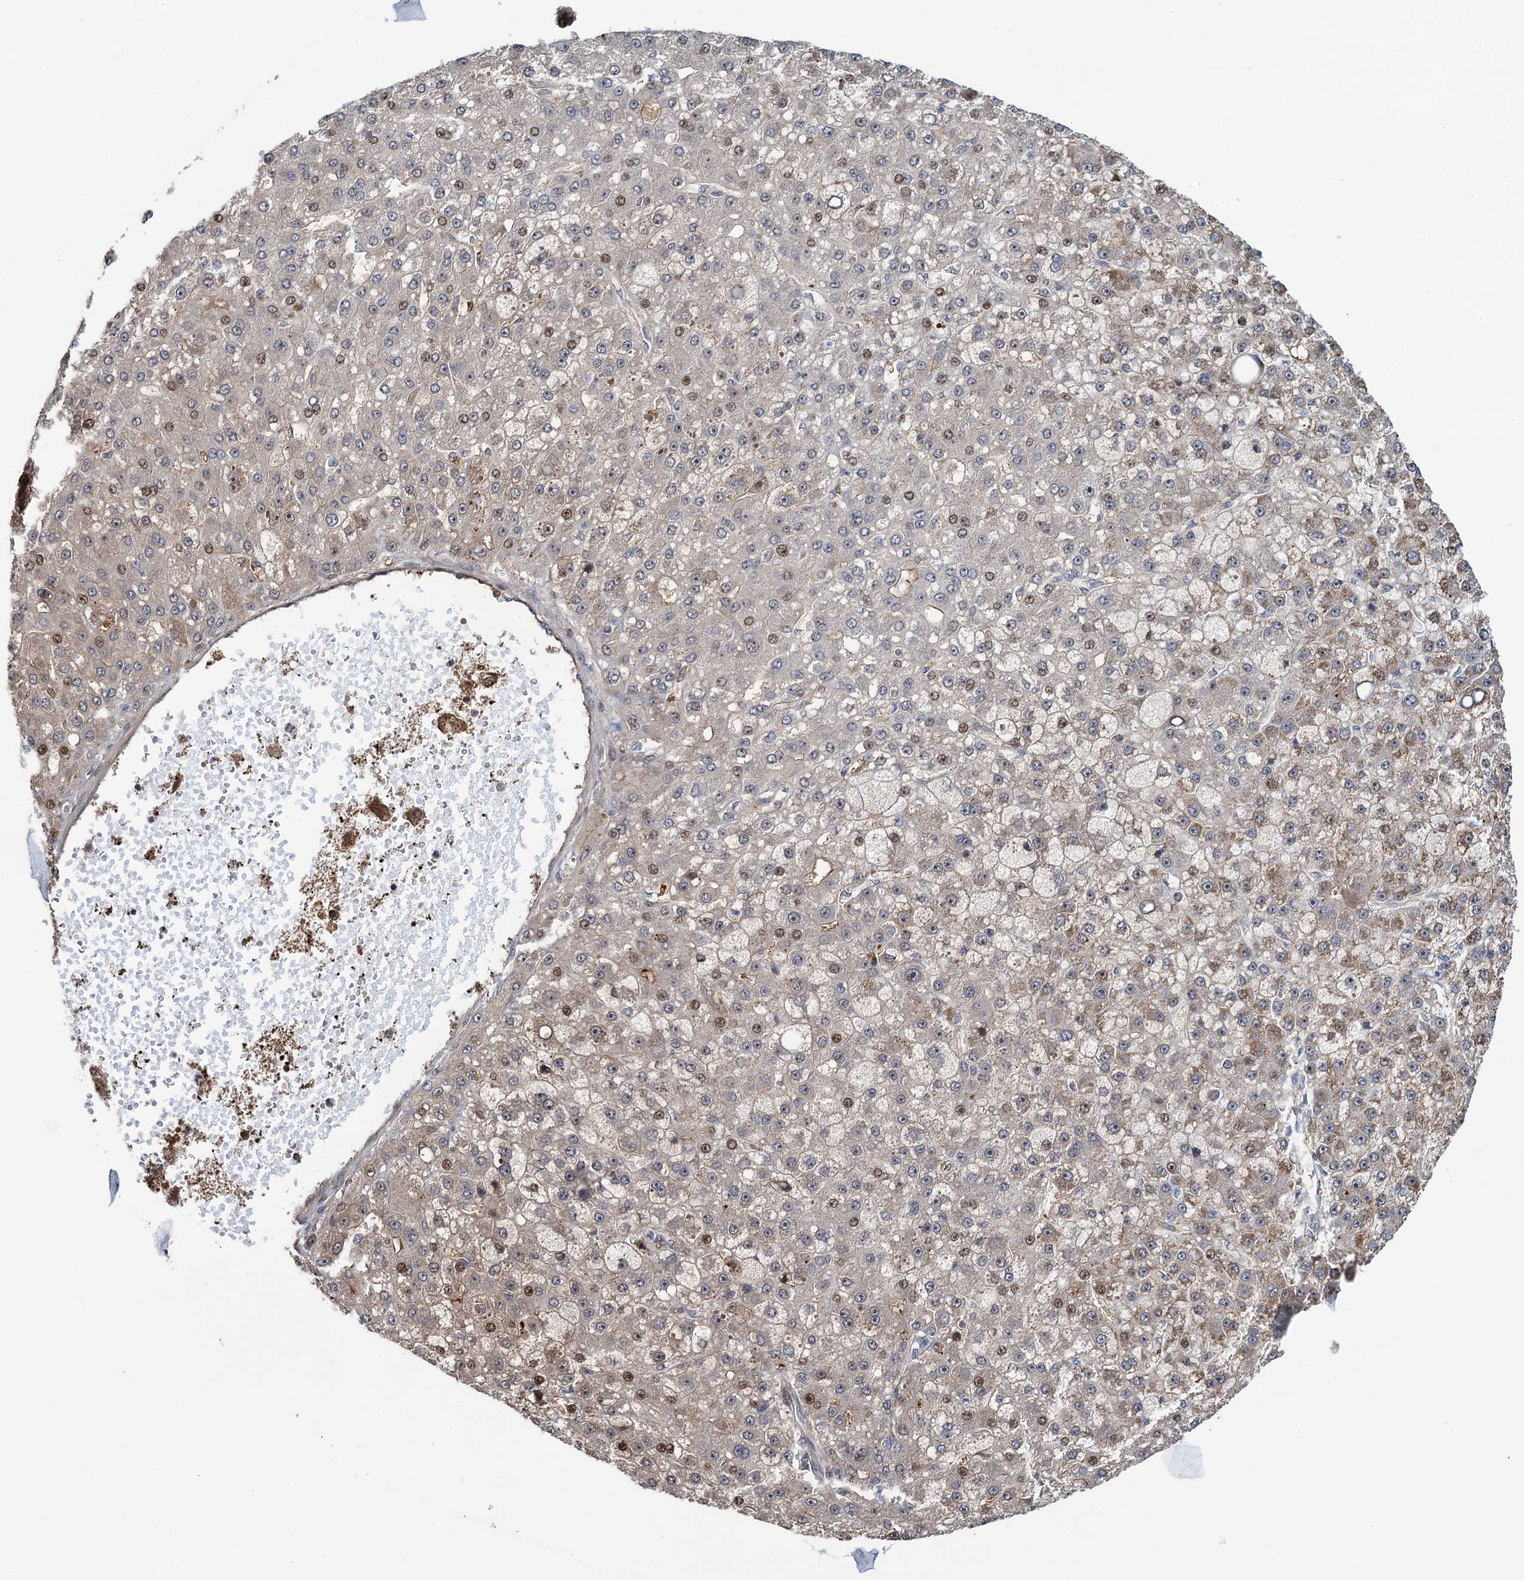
{"staining": {"intensity": "weak", "quantity": "<25%", "location": "nuclear"}, "tissue": "liver cancer", "cell_type": "Tumor cells", "image_type": "cancer", "snomed": [{"axis": "morphology", "description": "Carcinoma, Hepatocellular, NOS"}, {"axis": "topography", "description": "Liver"}], "caption": "Immunohistochemistry photomicrograph of human hepatocellular carcinoma (liver) stained for a protein (brown), which displays no positivity in tumor cells.", "gene": "CCDC102A", "patient": {"sex": "male", "age": 67}}